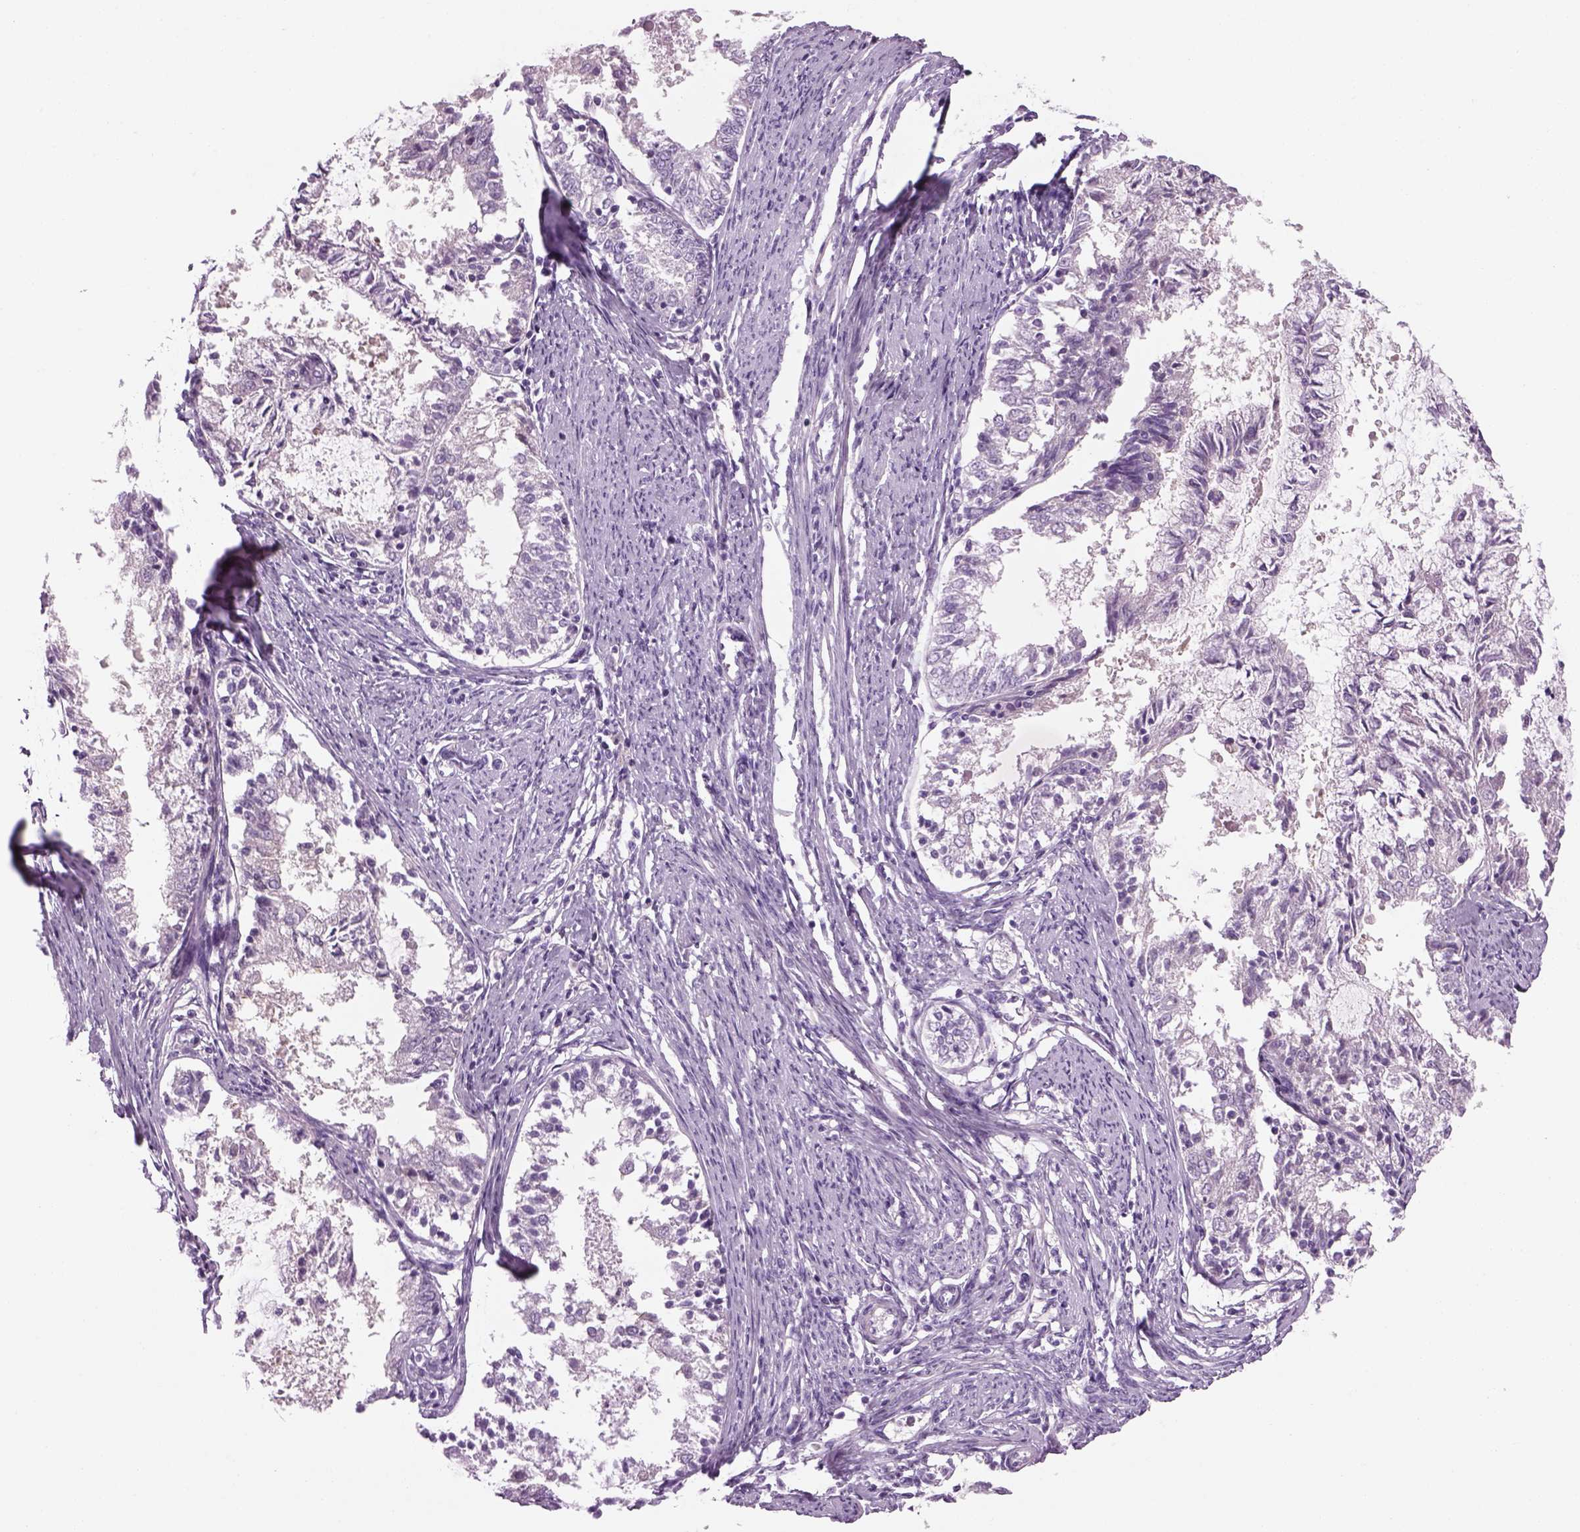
{"staining": {"intensity": "negative", "quantity": "none", "location": "none"}, "tissue": "endometrial cancer", "cell_type": "Tumor cells", "image_type": "cancer", "snomed": [{"axis": "morphology", "description": "Adenocarcinoma, NOS"}, {"axis": "topography", "description": "Endometrium"}], "caption": "Immunohistochemistry histopathology image of neoplastic tissue: human endometrial cancer (adenocarcinoma) stained with DAB reveals no significant protein staining in tumor cells.", "gene": "MDH1B", "patient": {"sex": "female", "age": 57}}